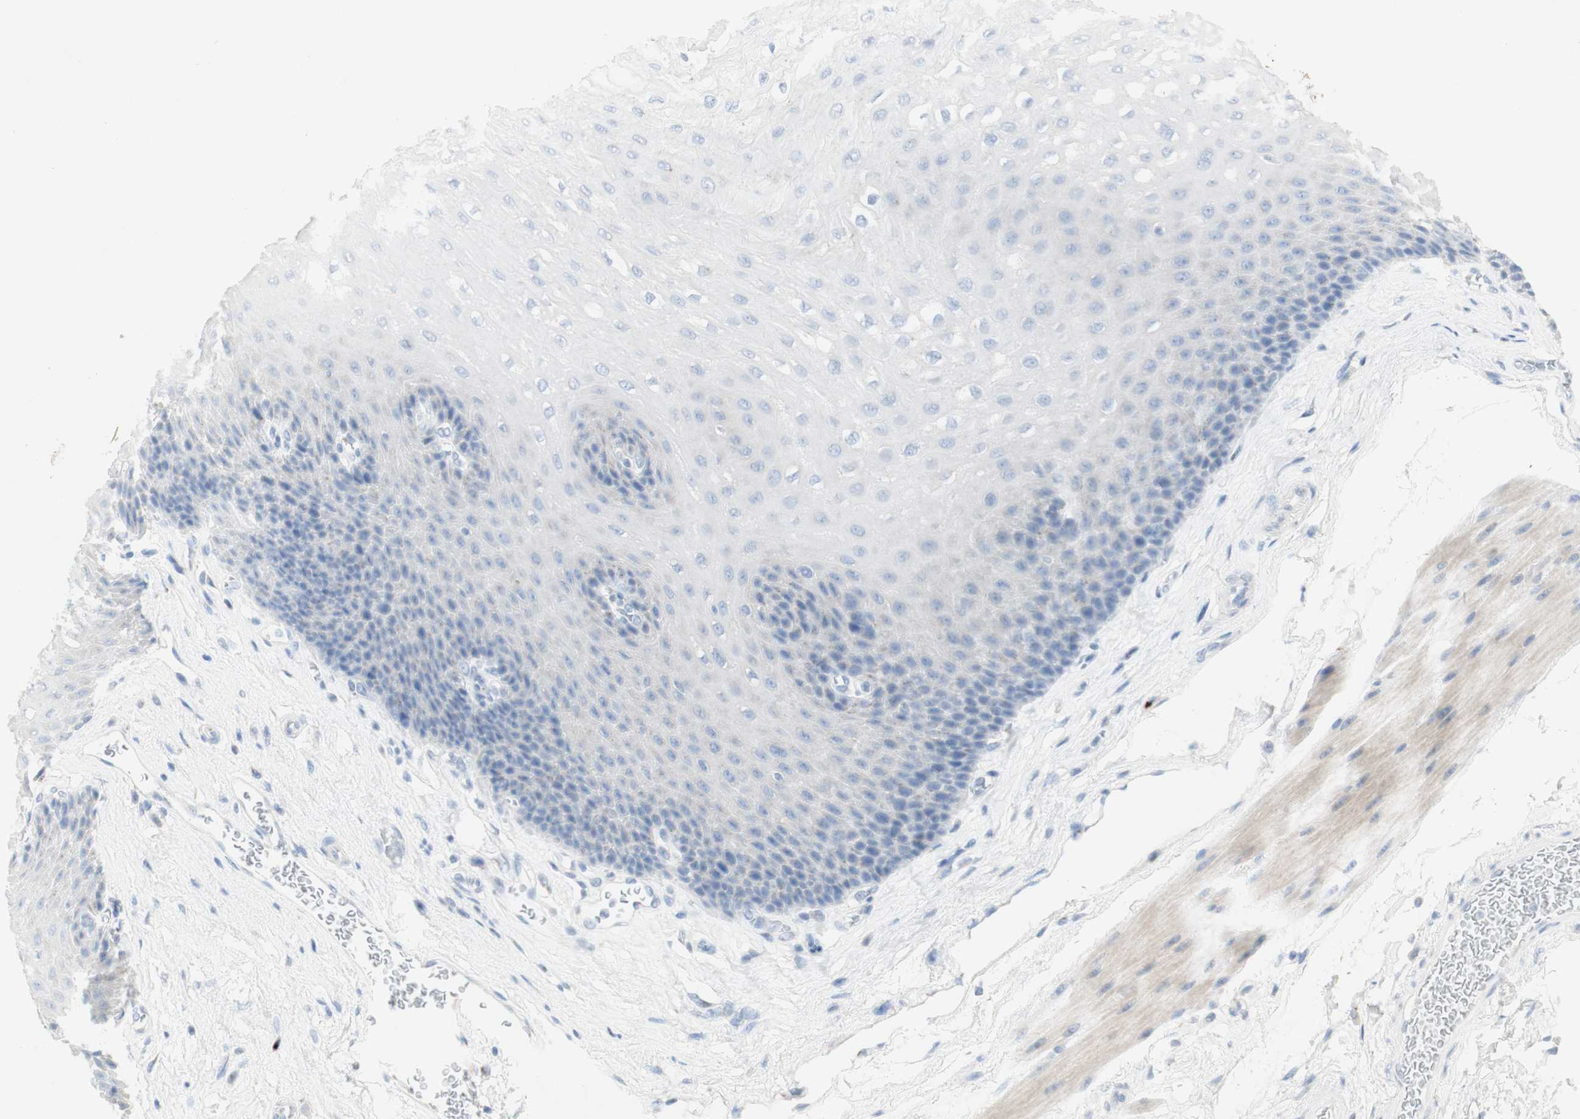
{"staining": {"intensity": "negative", "quantity": "none", "location": "none"}, "tissue": "esophagus", "cell_type": "Squamous epithelial cells", "image_type": "normal", "snomed": [{"axis": "morphology", "description": "Normal tissue, NOS"}, {"axis": "topography", "description": "Esophagus"}], "caption": "The histopathology image displays no significant expression in squamous epithelial cells of esophagus.", "gene": "MANEA", "patient": {"sex": "female", "age": 72}}